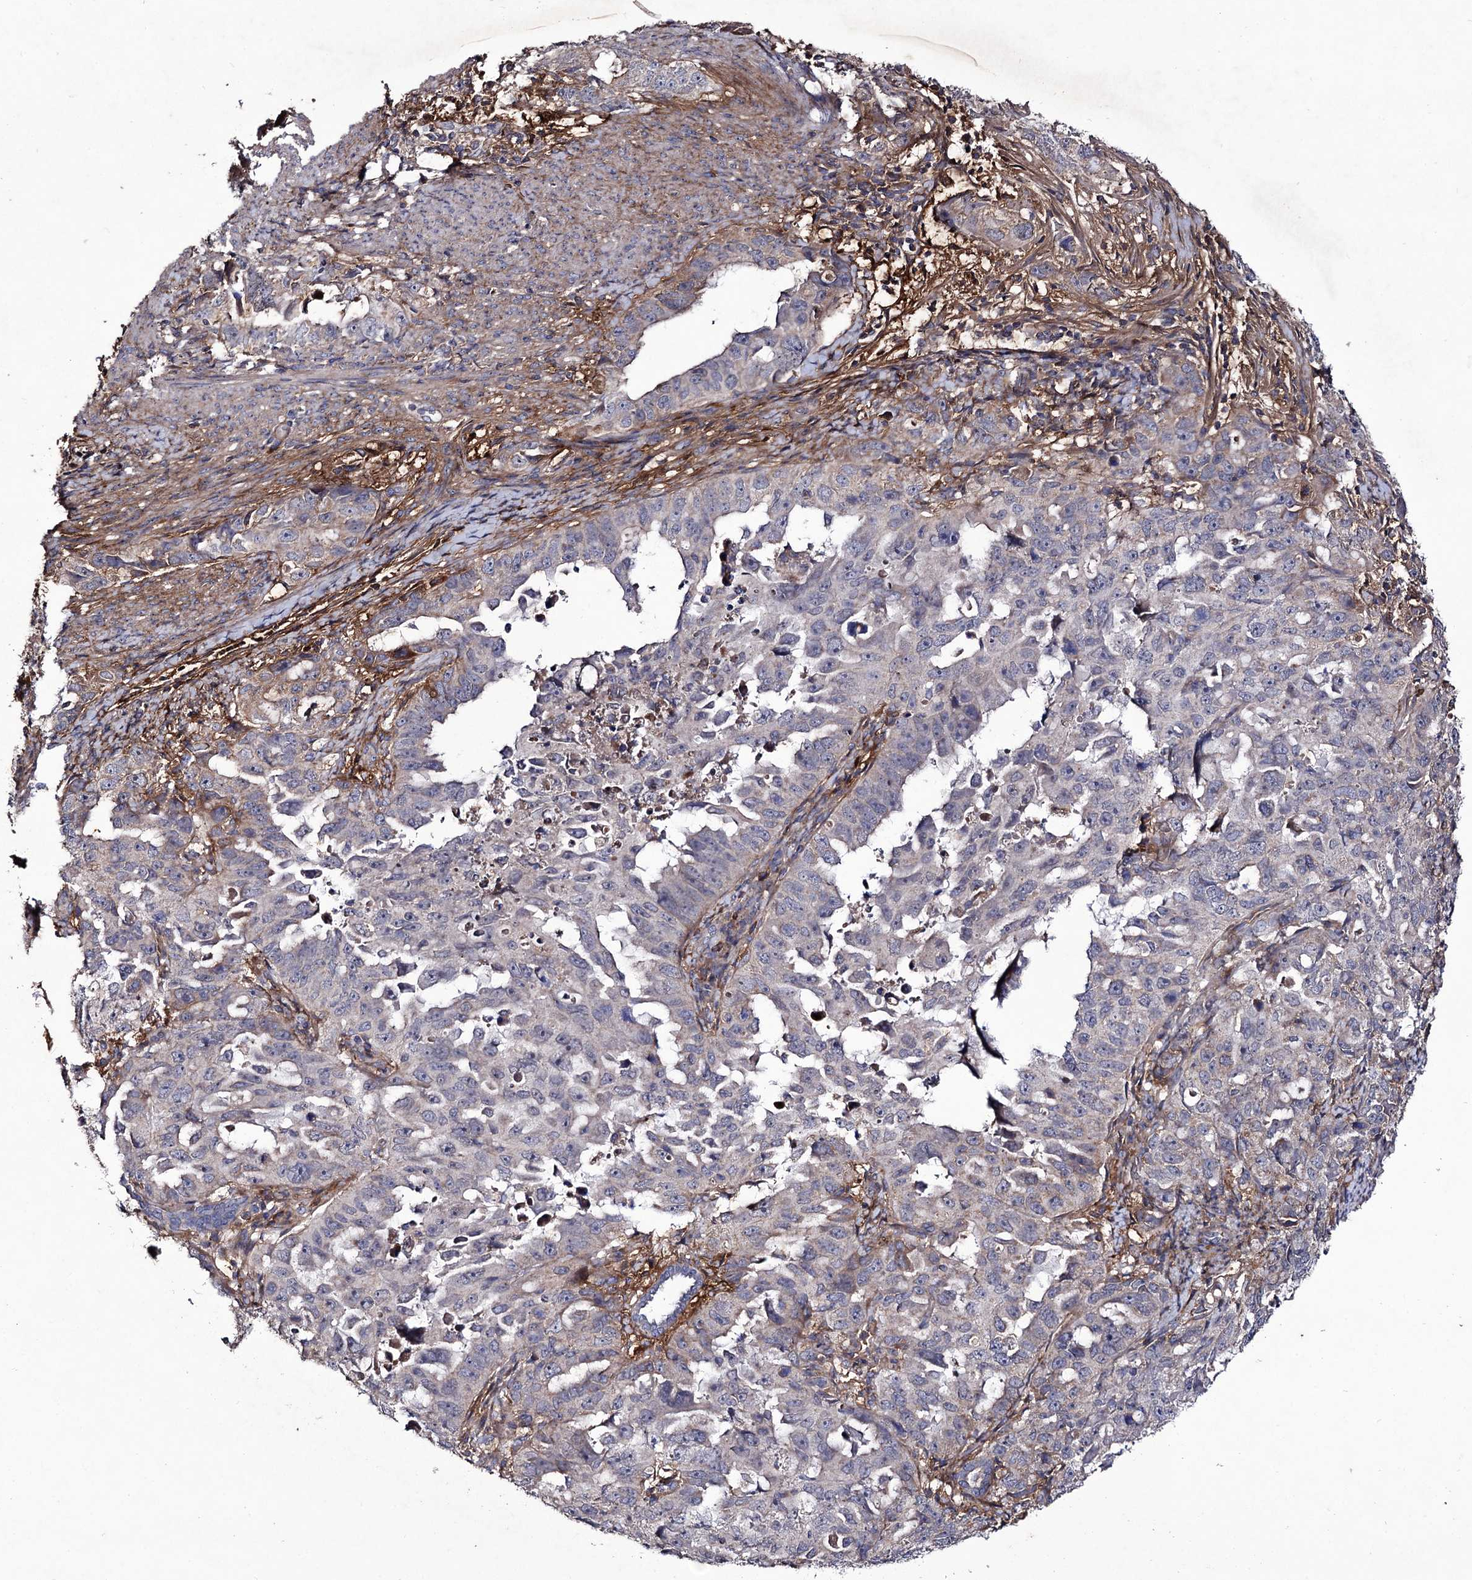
{"staining": {"intensity": "negative", "quantity": "none", "location": "none"}, "tissue": "endometrial cancer", "cell_type": "Tumor cells", "image_type": "cancer", "snomed": [{"axis": "morphology", "description": "Adenocarcinoma, NOS"}, {"axis": "topography", "description": "Endometrium"}], "caption": "DAB immunohistochemical staining of endometrial cancer reveals no significant positivity in tumor cells.", "gene": "MYO1H", "patient": {"sex": "female", "age": 65}}